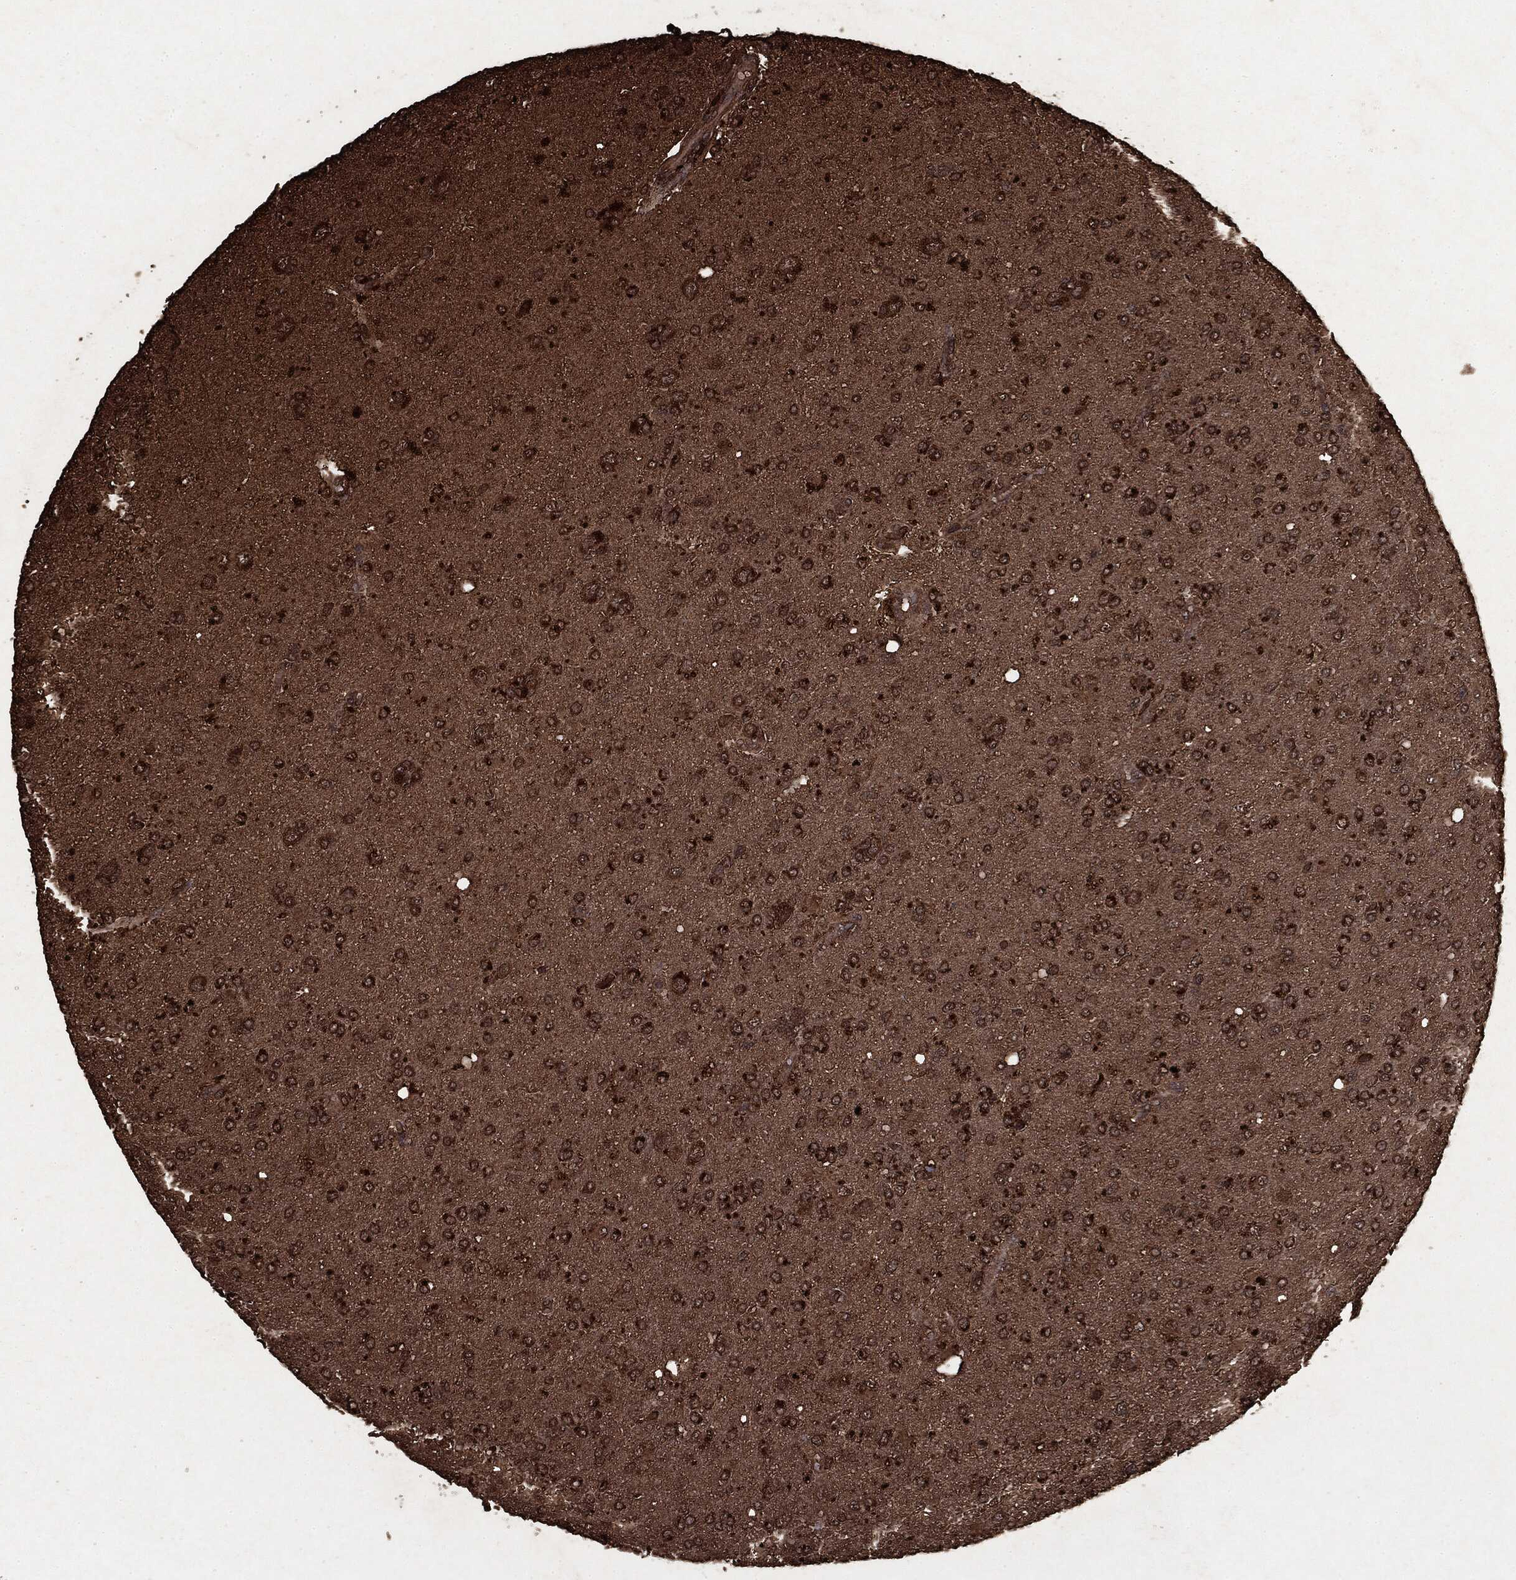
{"staining": {"intensity": "moderate", "quantity": ">75%", "location": "cytoplasmic/membranous"}, "tissue": "glioma", "cell_type": "Tumor cells", "image_type": "cancer", "snomed": [{"axis": "morphology", "description": "Glioma, malignant, High grade"}, {"axis": "topography", "description": "Cerebral cortex"}], "caption": "IHC photomicrograph of human malignant glioma (high-grade) stained for a protein (brown), which exhibits medium levels of moderate cytoplasmic/membranous expression in about >75% of tumor cells.", "gene": "ARAF", "patient": {"sex": "male", "age": 70}}